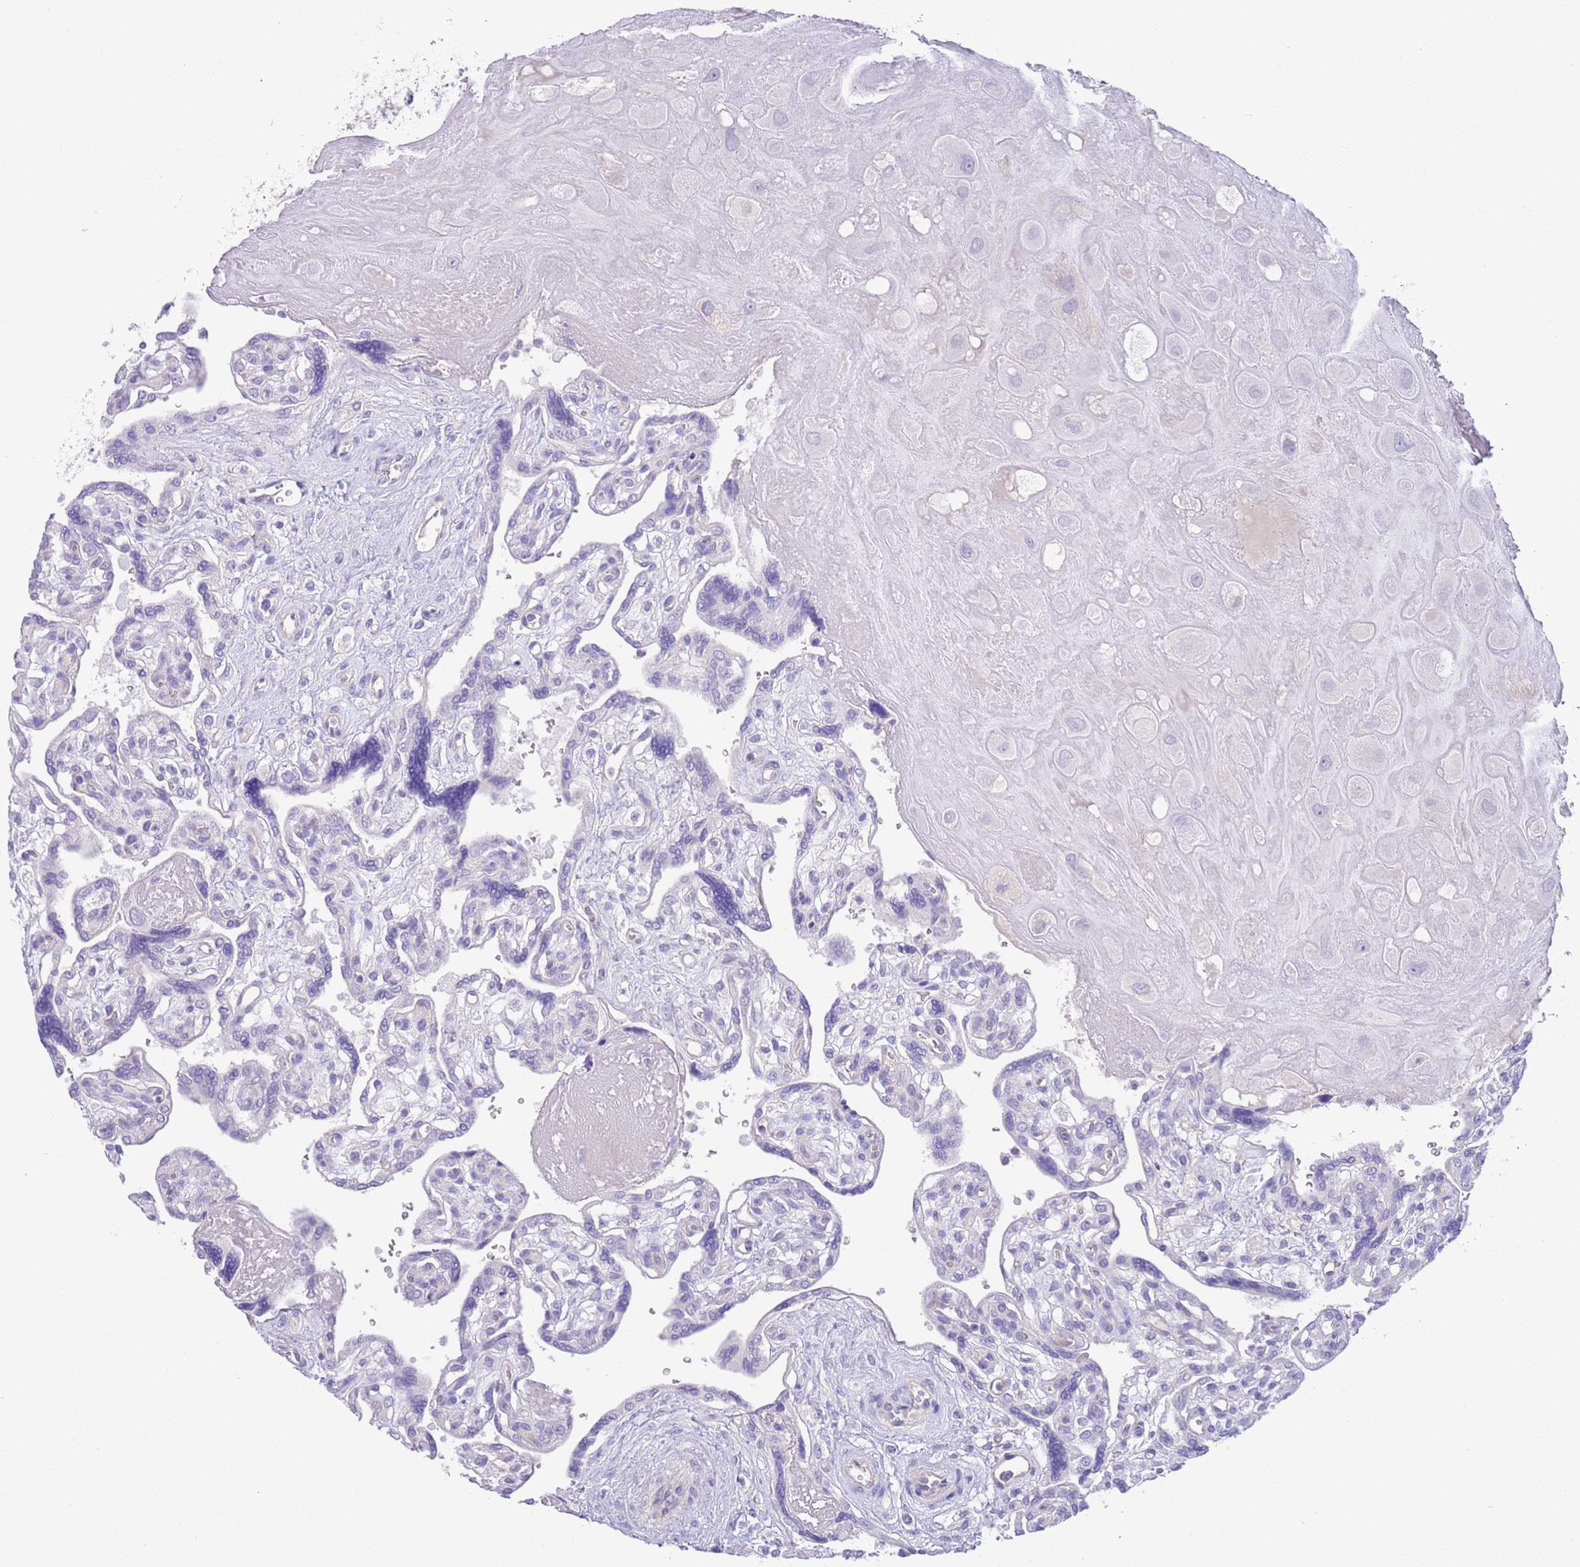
{"staining": {"intensity": "negative", "quantity": "none", "location": "none"}, "tissue": "placenta", "cell_type": "Decidual cells", "image_type": "normal", "snomed": [{"axis": "morphology", "description": "Normal tissue, NOS"}, {"axis": "topography", "description": "Placenta"}], "caption": "This is an immunohistochemistry photomicrograph of unremarkable placenta. There is no staining in decidual cells.", "gene": "IGFL4", "patient": {"sex": "female", "age": 39}}